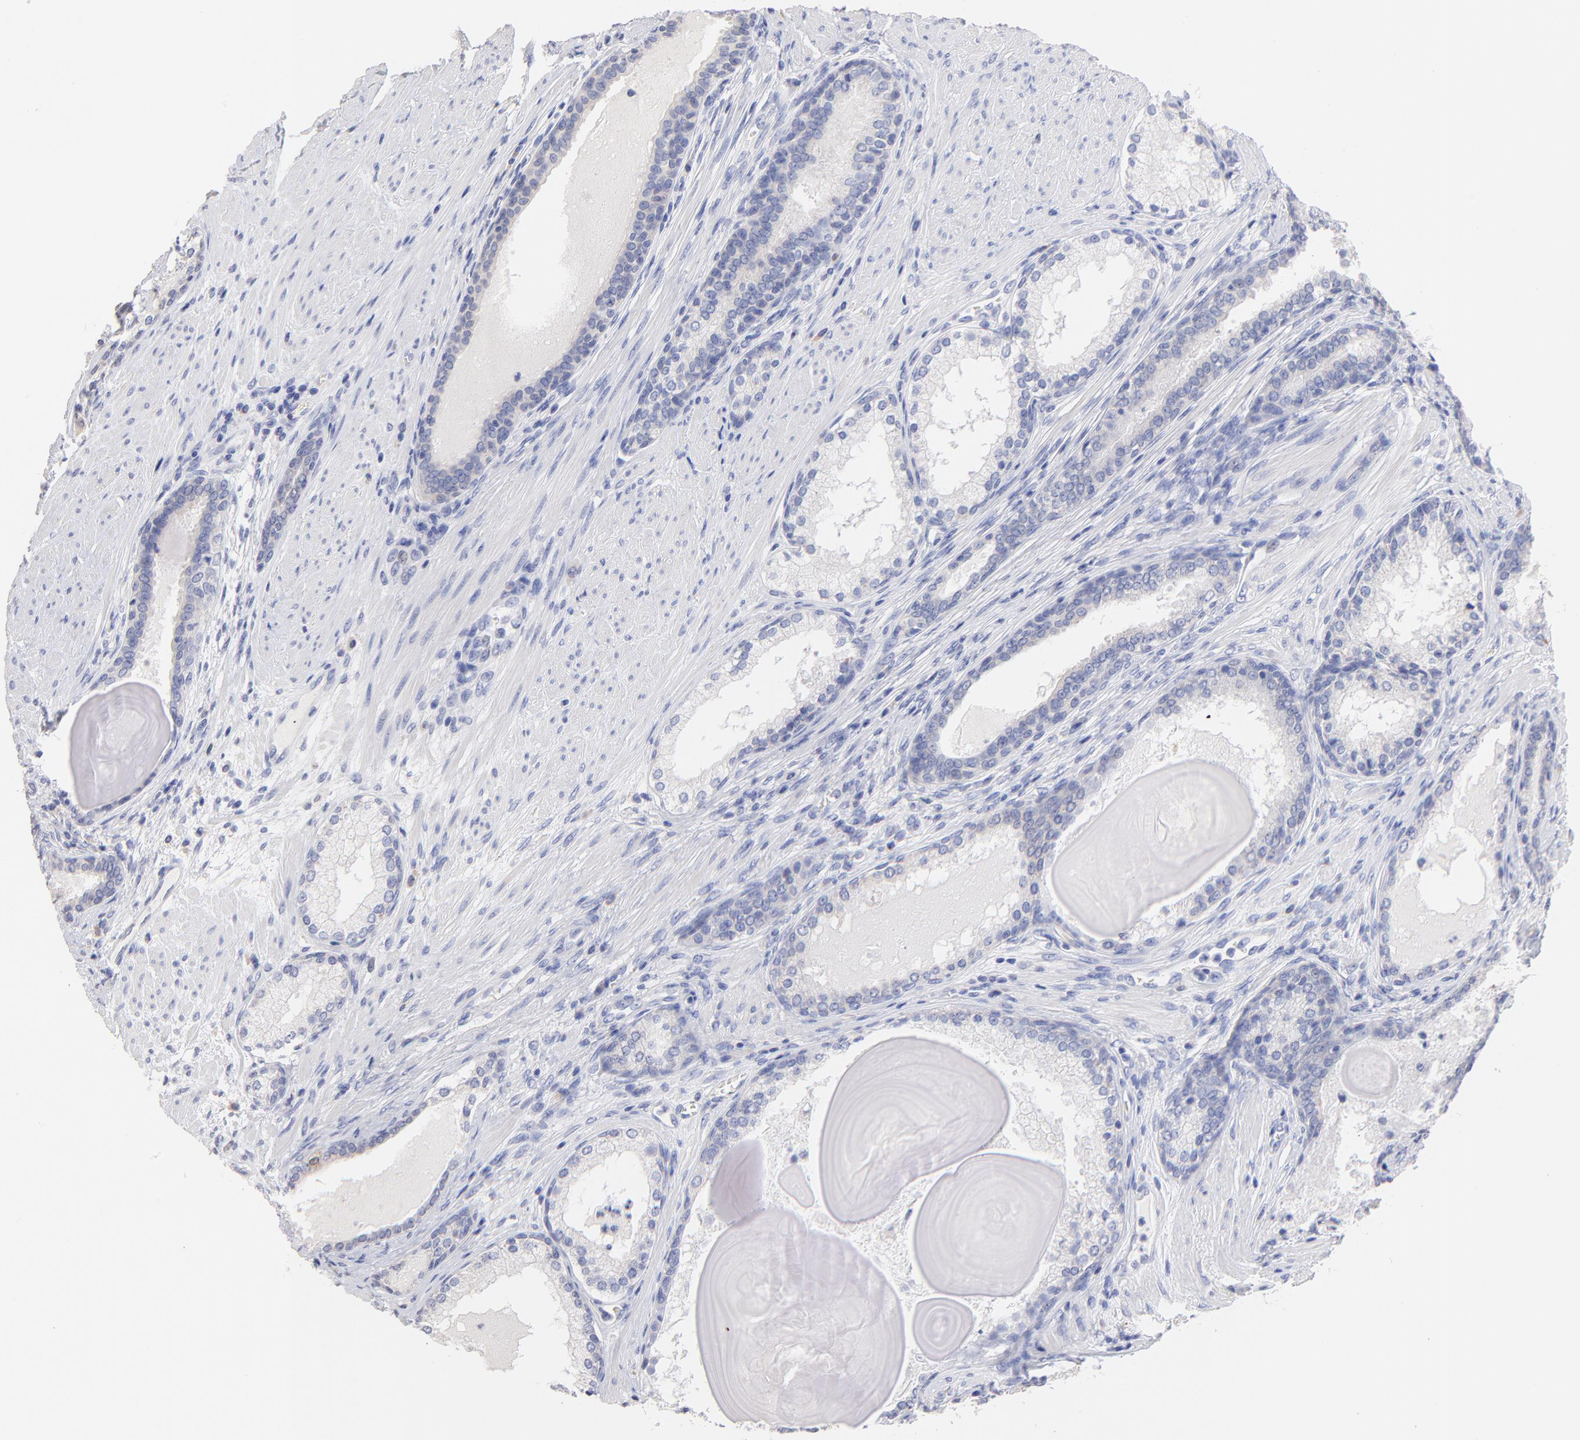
{"staining": {"intensity": "negative", "quantity": "none", "location": "none"}, "tissue": "prostate cancer", "cell_type": "Tumor cells", "image_type": "cancer", "snomed": [{"axis": "morphology", "description": "Adenocarcinoma, Medium grade"}, {"axis": "topography", "description": "Prostate"}], "caption": "Immunohistochemical staining of human prostate adenocarcinoma (medium-grade) exhibits no significant expression in tumor cells.", "gene": "CFAP57", "patient": {"sex": "male", "age": 72}}